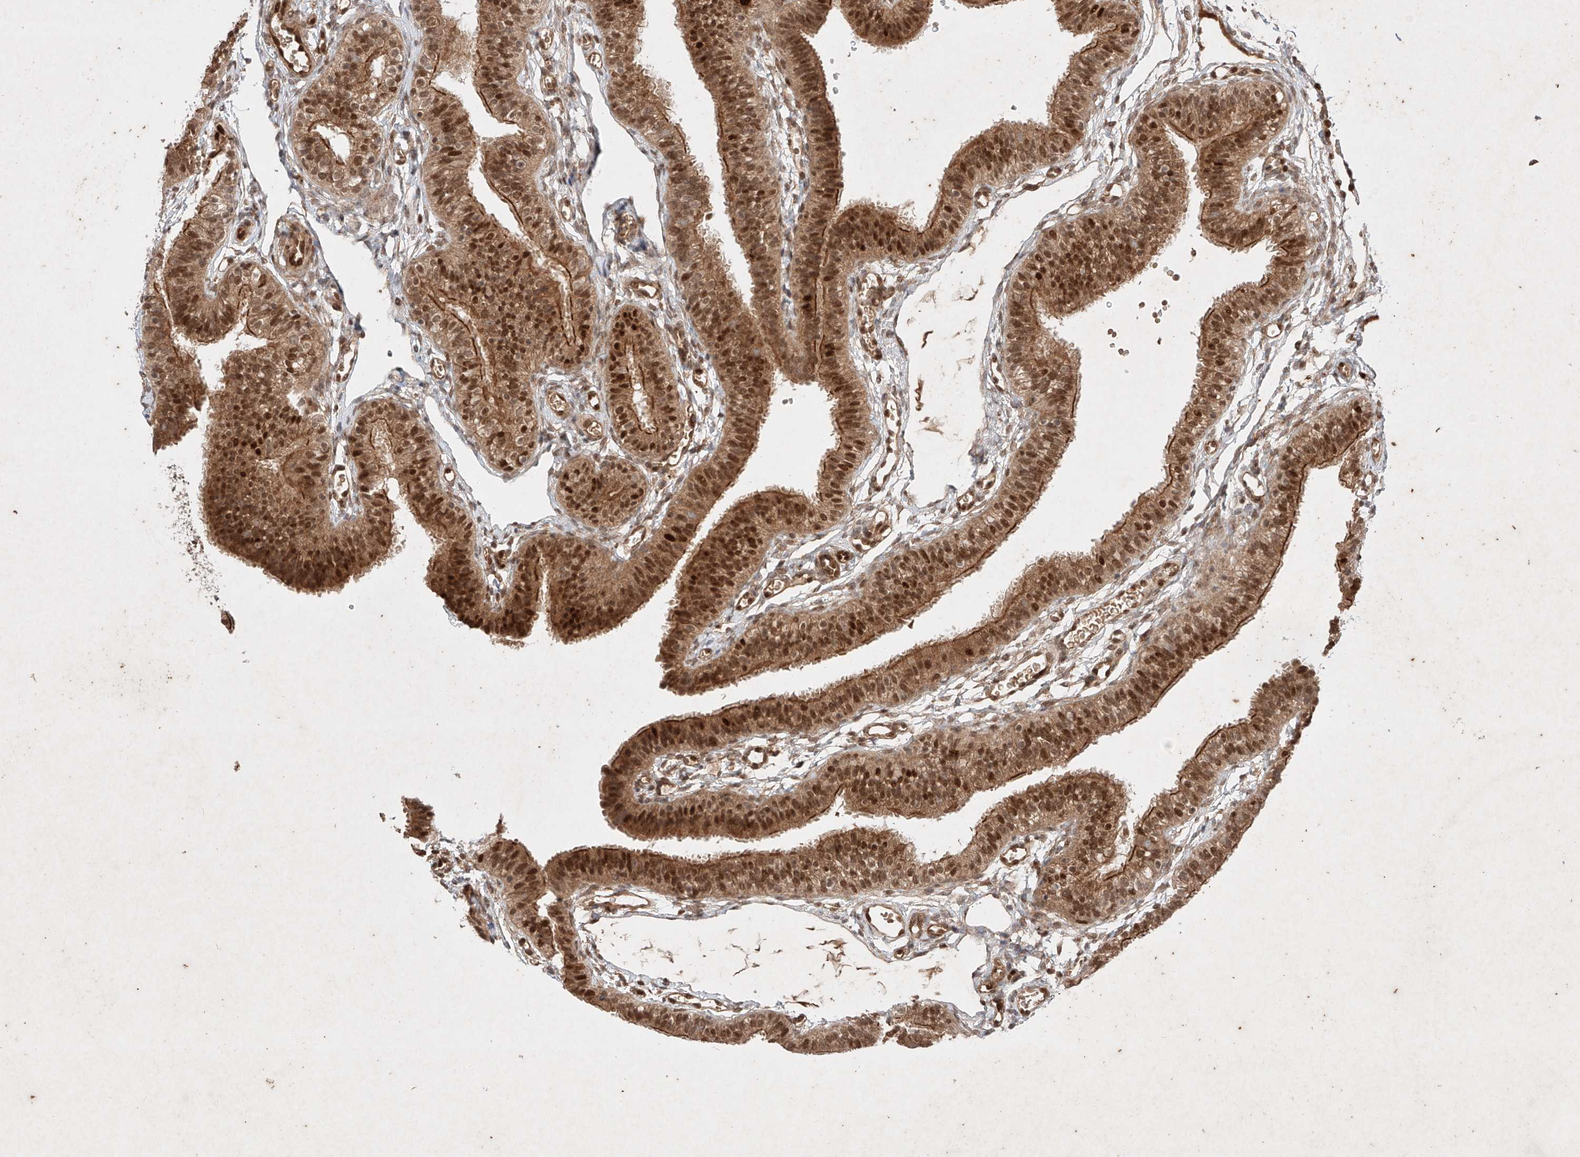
{"staining": {"intensity": "strong", "quantity": ">75%", "location": "cytoplasmic/membranous,nuclear"}, "tissue": "fallopian tube", "cell_type": "Glandular cells", "image_type": "normal", "snomed": [{"axis": "morphology", "description": "Normal tissue, NOS"}, {"axis": "topography", "description": "Fallopian tube"}], "caption": "Protein positivity by IHC reveals strong cytoplasmic/membranous,nuclear expression in about >75% of glandular cells in normal fallopian tube. Using DAB (3,3'-diaminobenzidine) (brown) and hematoxylin (blue) stains, captured at high magnification using brightfield microscopy.", "gene": "RNF31", "patient": {"sex": "female", "age": 35}}